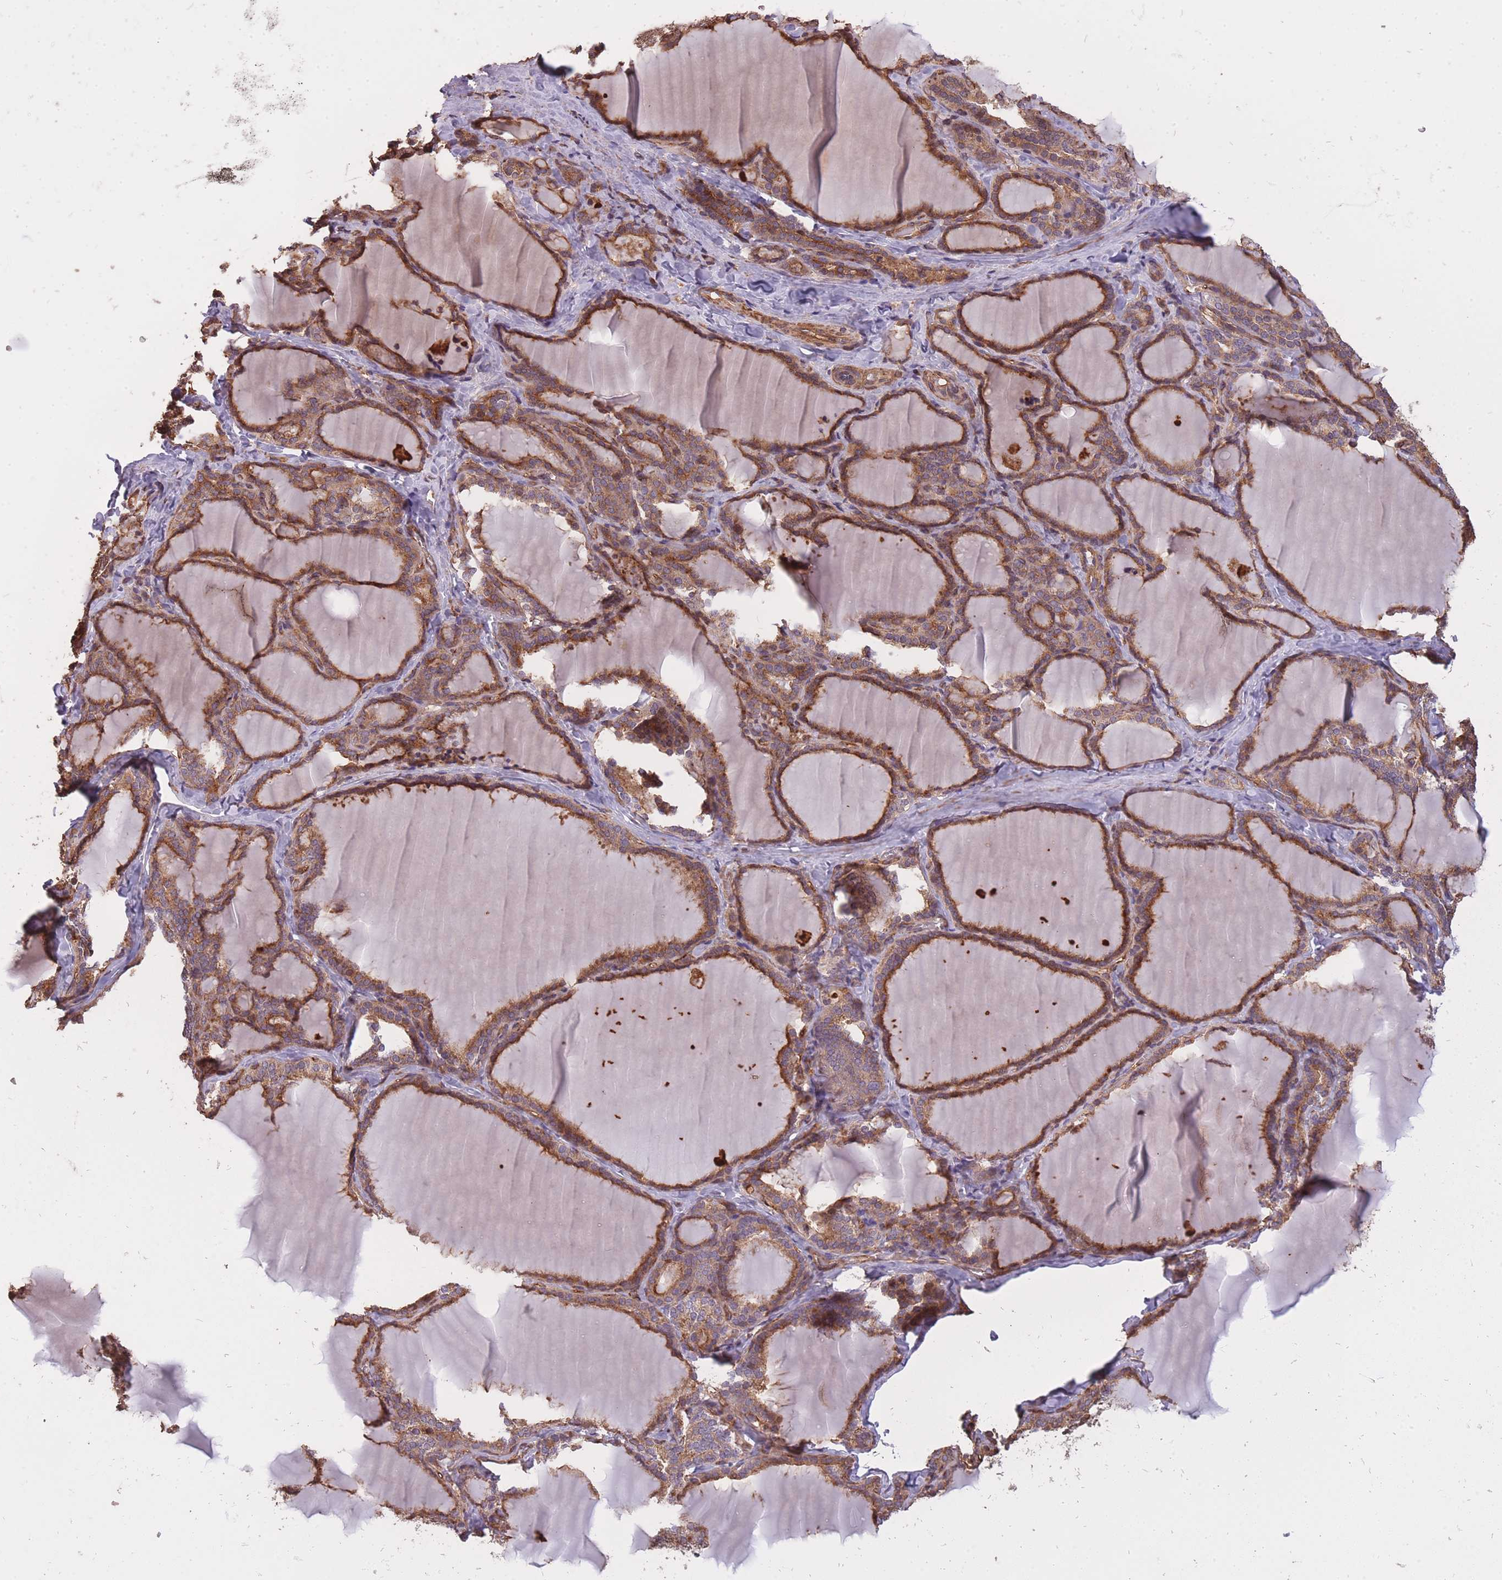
{"staining": {"intensity": "moderate", "quantity": ">75%", "location": "cytoplasmic/membranous"}, "tissue": "thyroid gland", "cell_type": "Glandular cells", "image_type": "normal", "snomed": [{"axis": "morphology", "description": "Normal tissue, NOS"}, {"axis": "topography", "description": "Thyroid gland"}], "caption": "Protein staining of benign thyroid gland demonstrates moderate cytoplasmic/membranous expression in approximately >75% of glandular cells. Ihc stains the protein in brown and the nuclei are stained blue.", "gene": "ARMH3", "patient": {"sex": "female", "age": 31}}